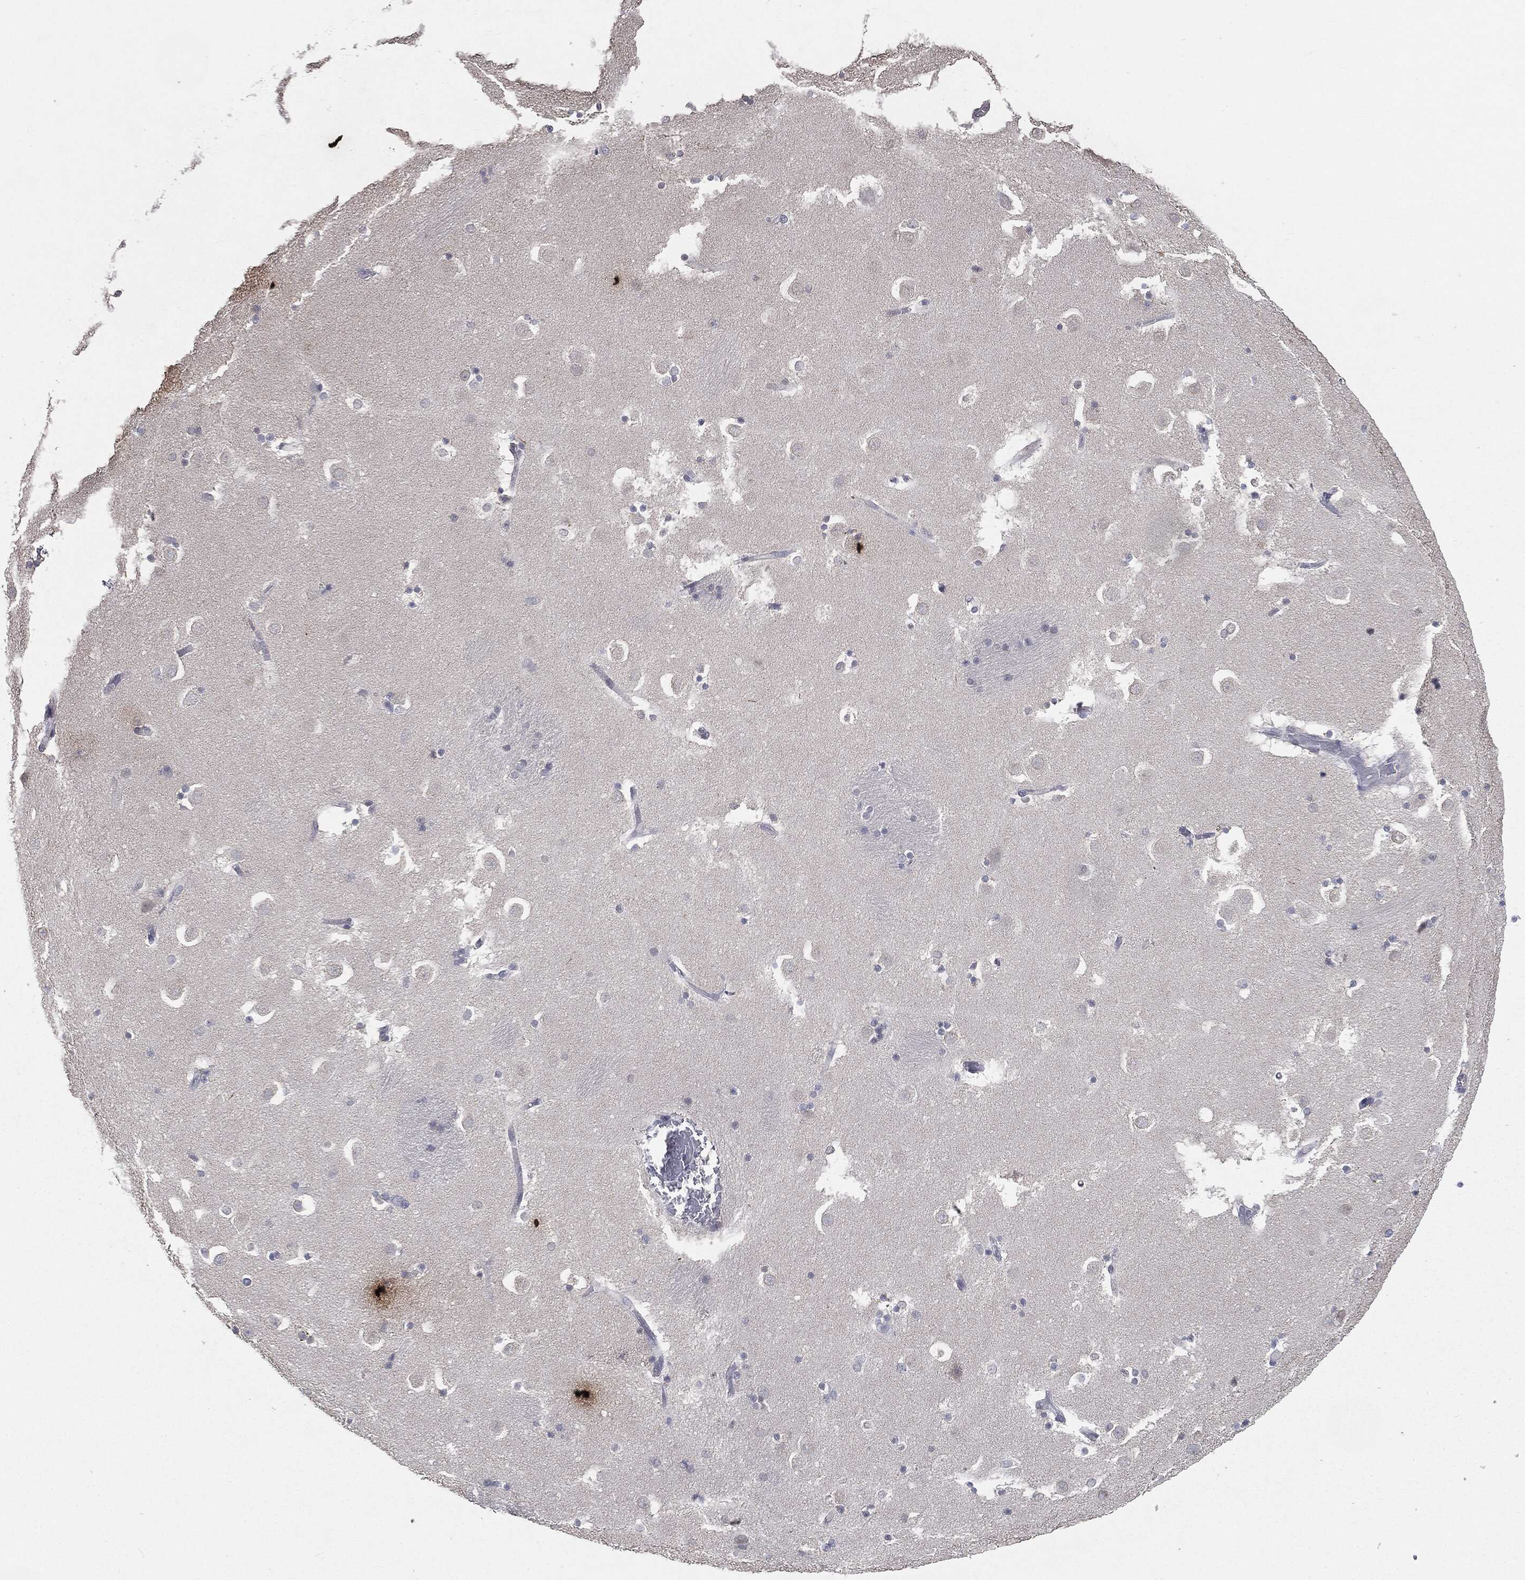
{"staining": {"intensity": "negative", "quantity": "none", "location": "none"}, "tissue": "caudate", "cell_type": "Glial cells", "image_type": "normal", "snomed": [{"axis": "morphology", "description": "Normal tissue, NOS"}, {"axis": "topography", "description": "Lateral ventricle wall"}], "caption": "High power microscopy image of an immunohistochemistry (IHC) image of benign caudate, revealing no significant expression in glial cells. The staining is performed using DAB brown chromogen with nuclei counter-stained in using hematoxylin.", "gene": "SLC2A2", "patient": {"sex": "male", "age": 51}}